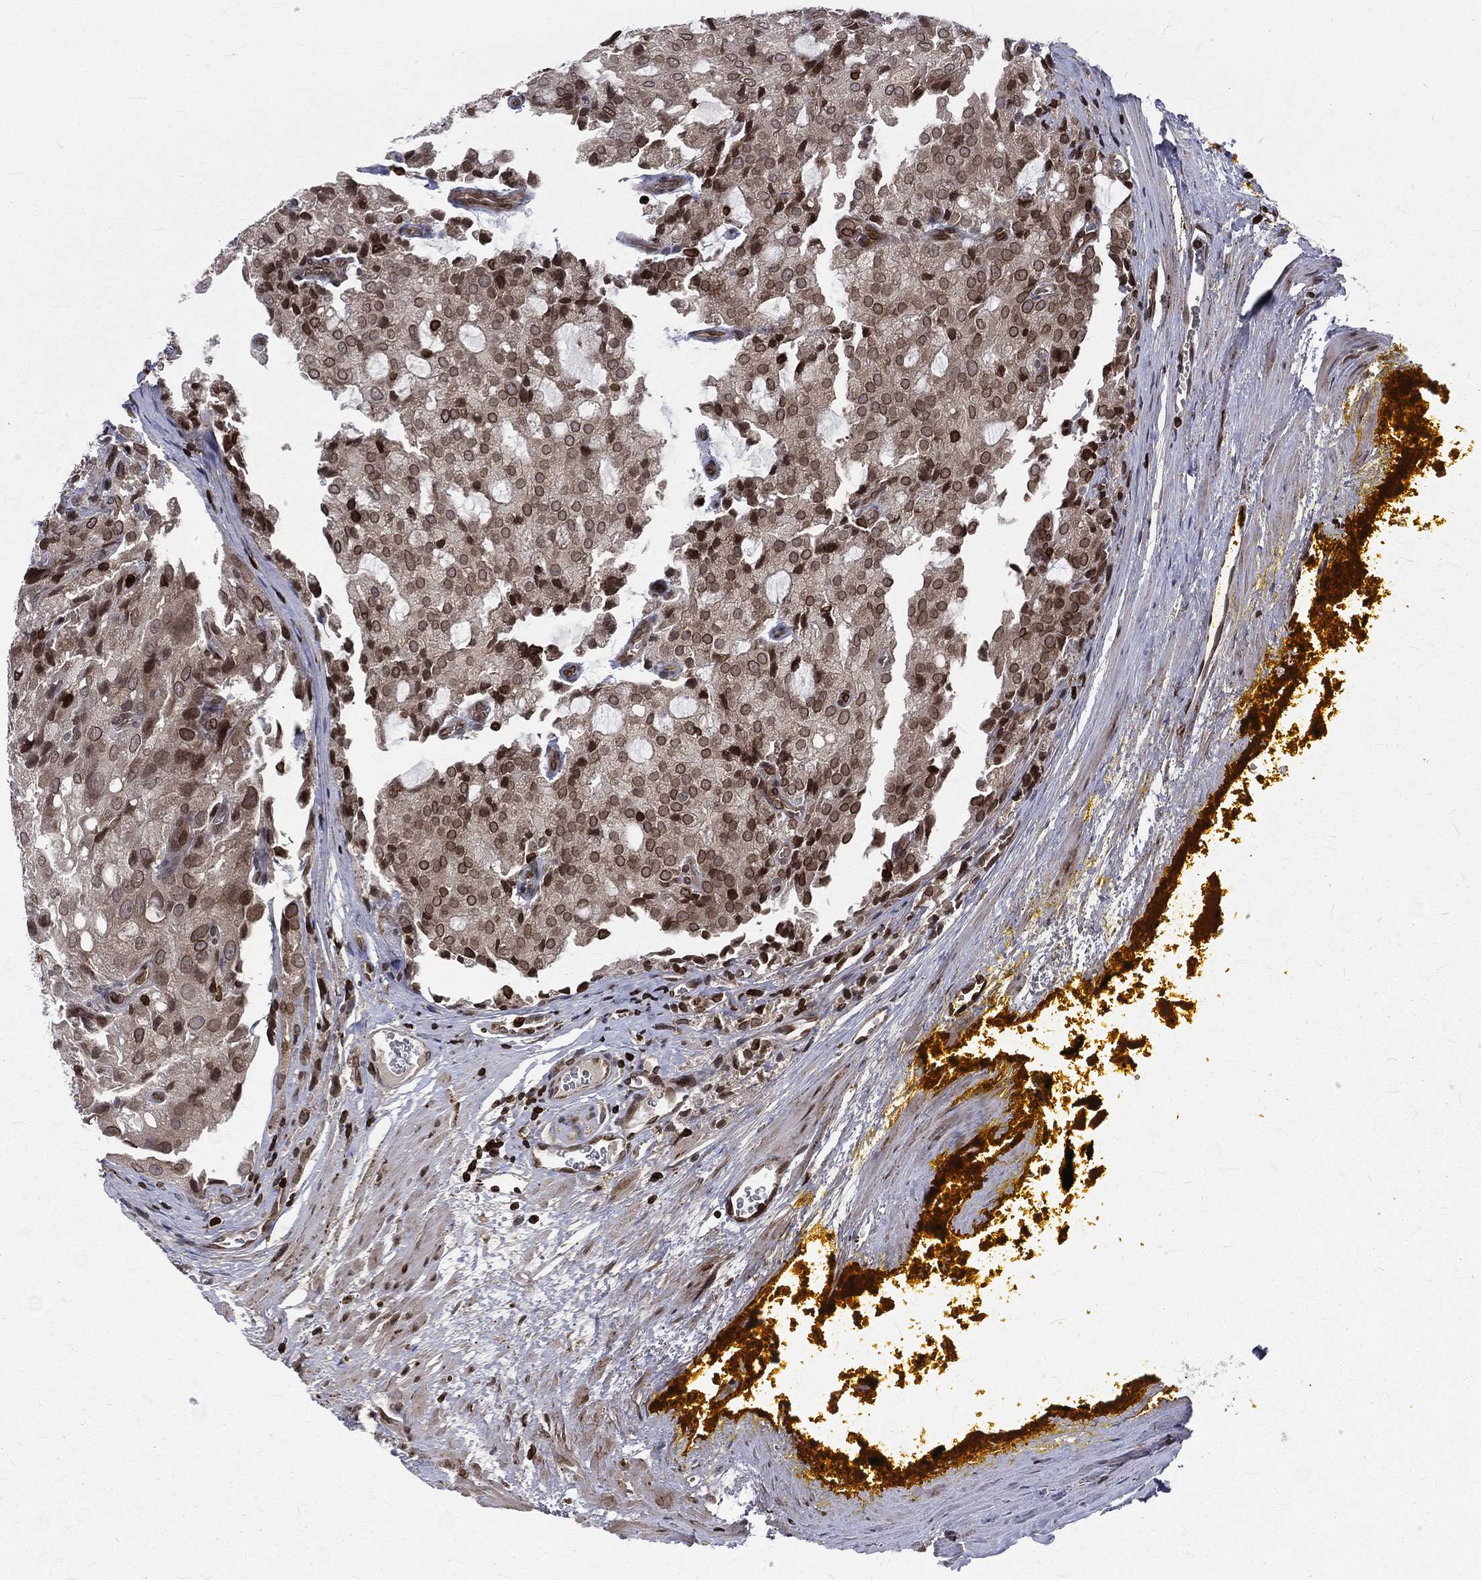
{"staining": {"intensity": "moderate", "quantity": "<25%", "location": "cytoplasmic/membranous,nuclear"}, "tissue": "prostate cancer", "cell_type": "Tumor cells", "image_type": "cancer", "snomed": [{"axis": "morphology", "description": "Adenocarcinoma, NOS"}, {"axis": "topography", "description": "Prostate and seminal vesicle, NOS"}, {"axis": "topography", "description": "Prostate"}], "caption": "This histopathology image exhibits adenocarcinoma (prostate) stained with IHC to label a protein in brown. The cytoplasmic/membranous and nuclear of tumor cells show moderate positivity for the protein. Nuclei are counter-stained blue.", "gene": "LBR", "patient": {"sex": "male", "age": 67}}